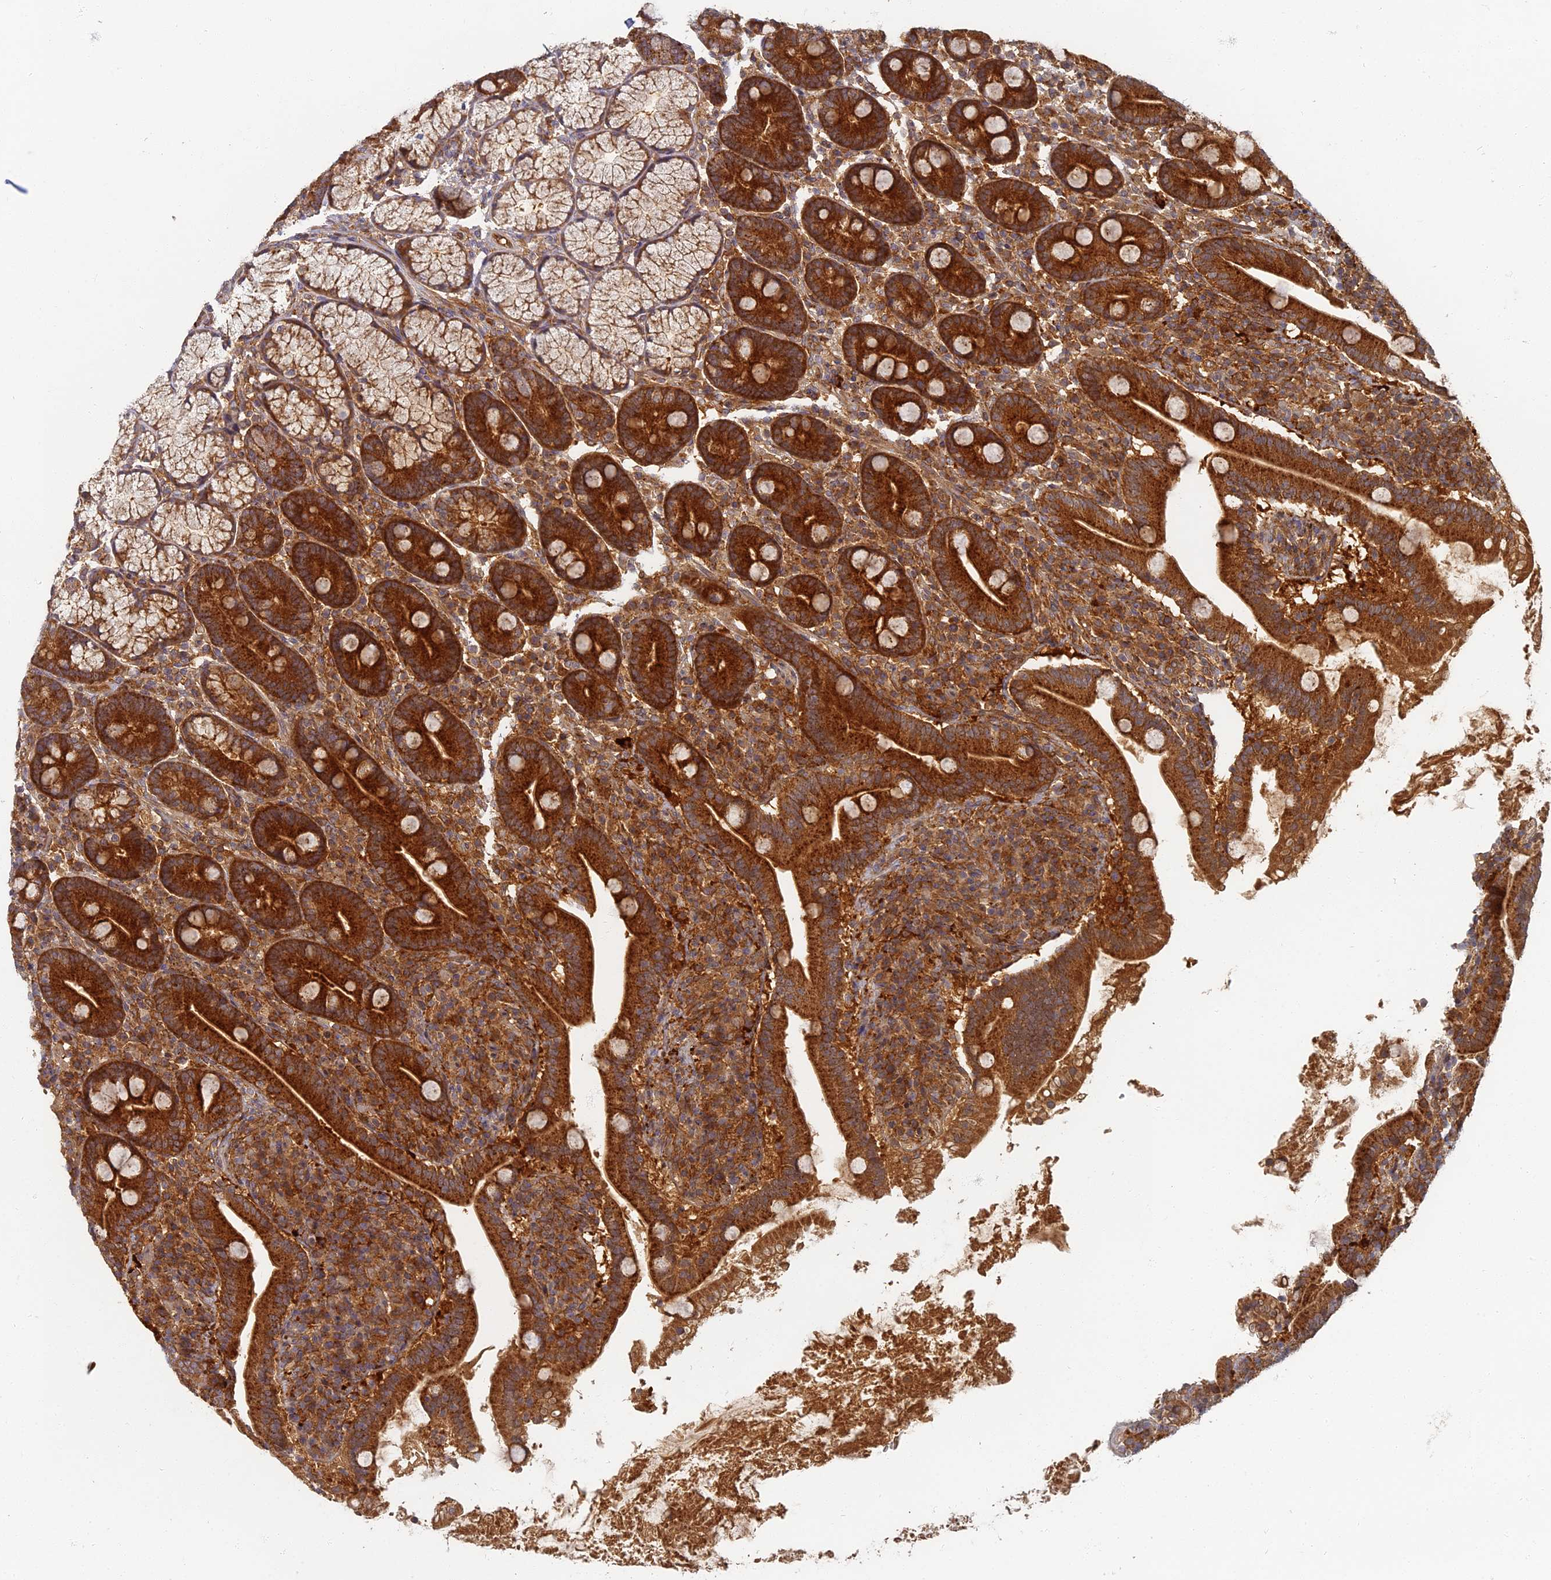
{"staining": {"intensity": "strong", "quantity": ">75%", "location": "cytoplasmic/membranous"}, "tissue": "duodenum", "cell_type": "Glandular cells", "image_type": "normal", "snomed": [{"axis": "morphology", "description": "Normal tissue, NOS"}, {"axis": "topography", "description": "Duodenum"}], "caption": "Immunohistochemistry histopathology image of unremarkable human duodenum stained for a protein (brown), which displays high levels of strong cytoplasmic/membranous staining in approximately >75% of glandular cells.", "gene": "INO80D", "patient": {"sex": "male", "age": 35}}